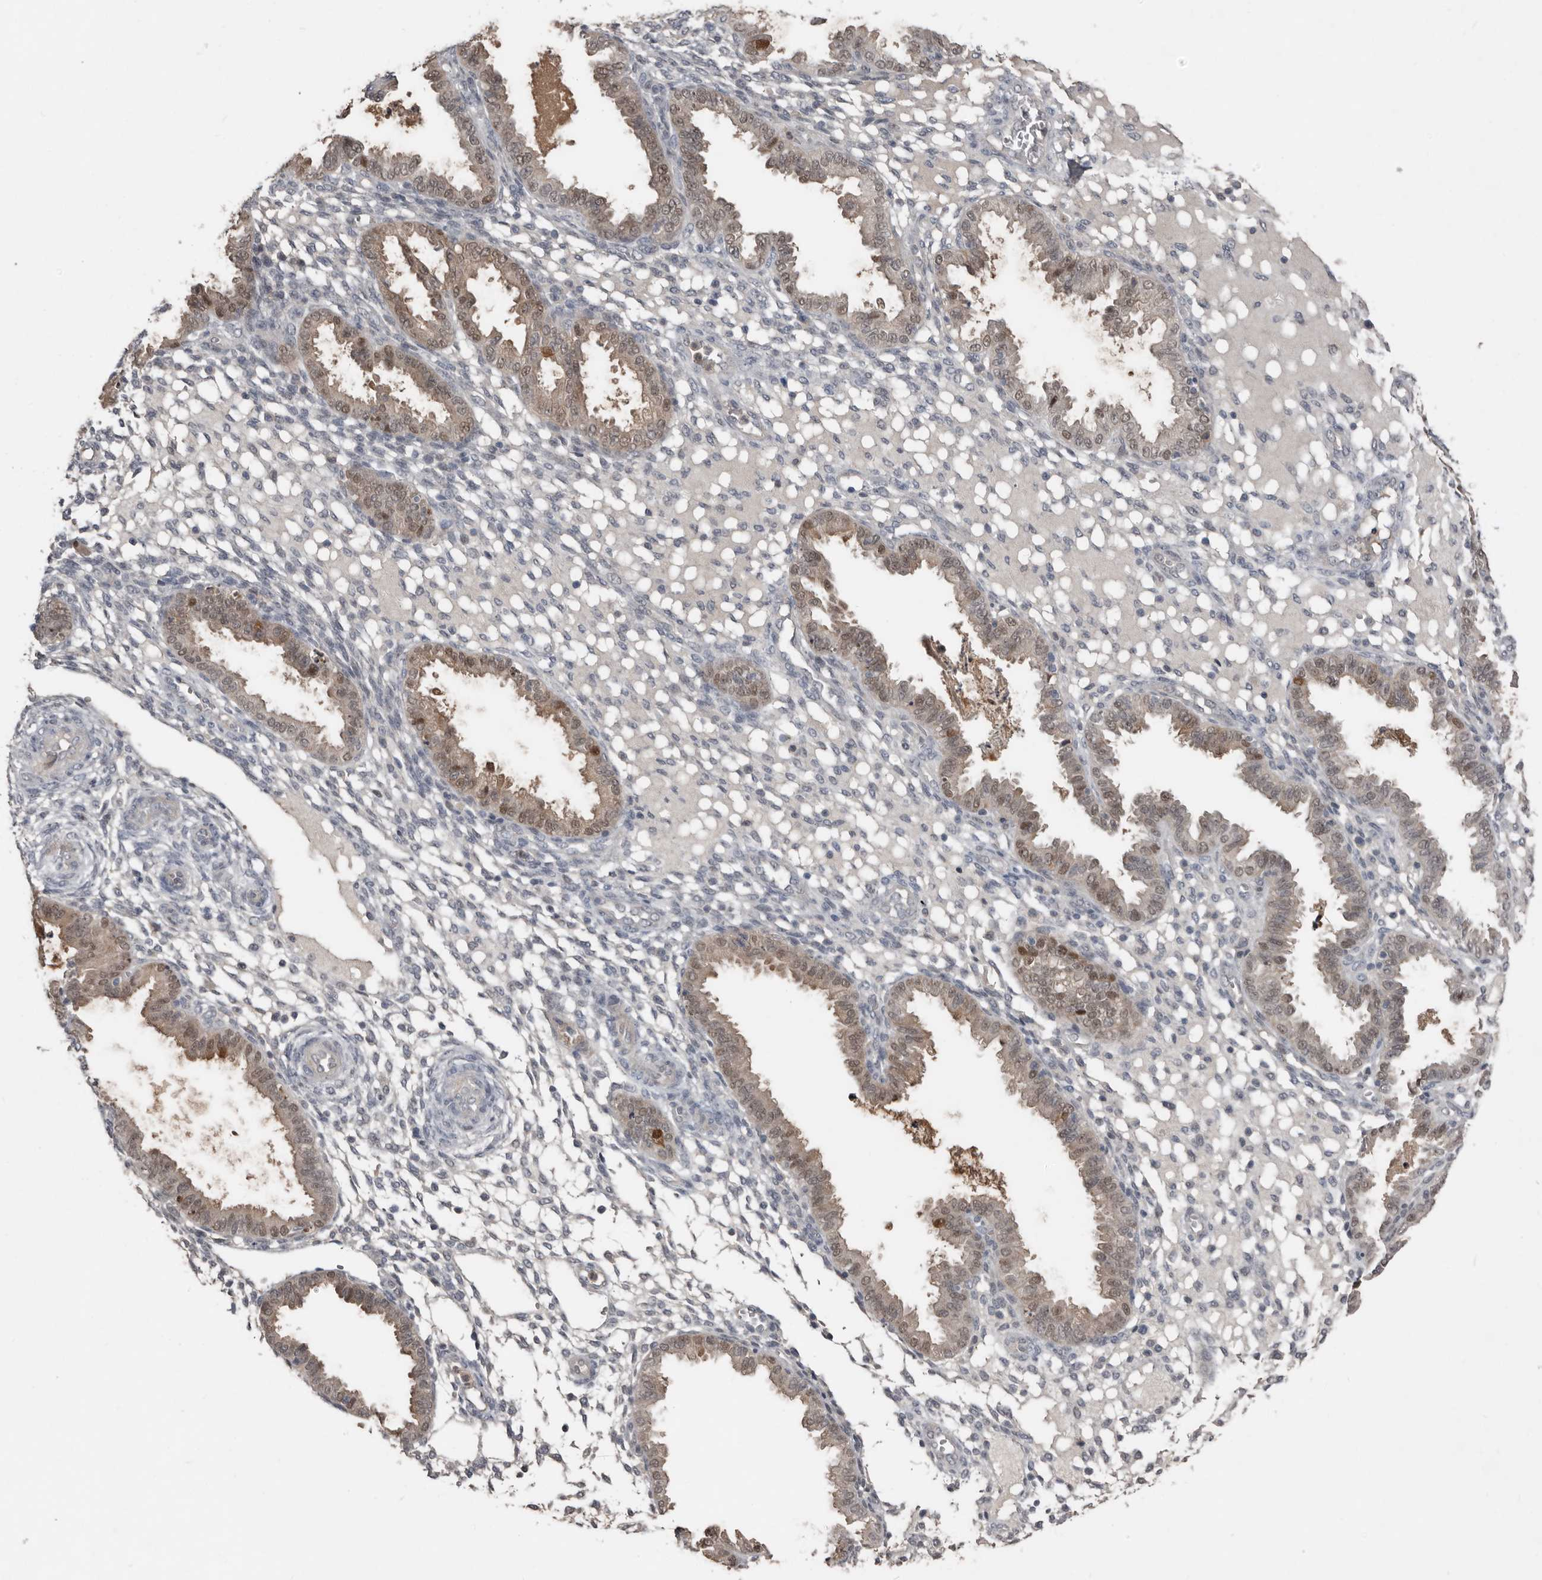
{"staining": {"intensity": "negative", "quantity": "none", "location": "none"}, "tissue": "endometrium", "cell_type": "Cells in endometrial stroma", "image_type": "normal", "snomed": [{"axis": "morphology", "description": "Normal tissue, NOS"}, {"axis": "topography", "description": "Endometrium"}], "caption": "Immunohistochemical staining of normal human endometrium shows no significant positivity in cells in endometrial stroma. Brightfield microscopy of IHC stained with DAB (brown) and hematoxylin (blue), captured at high magnification.", "gene": "RBKS", "patient": {"sex": "female", "age": 33}}